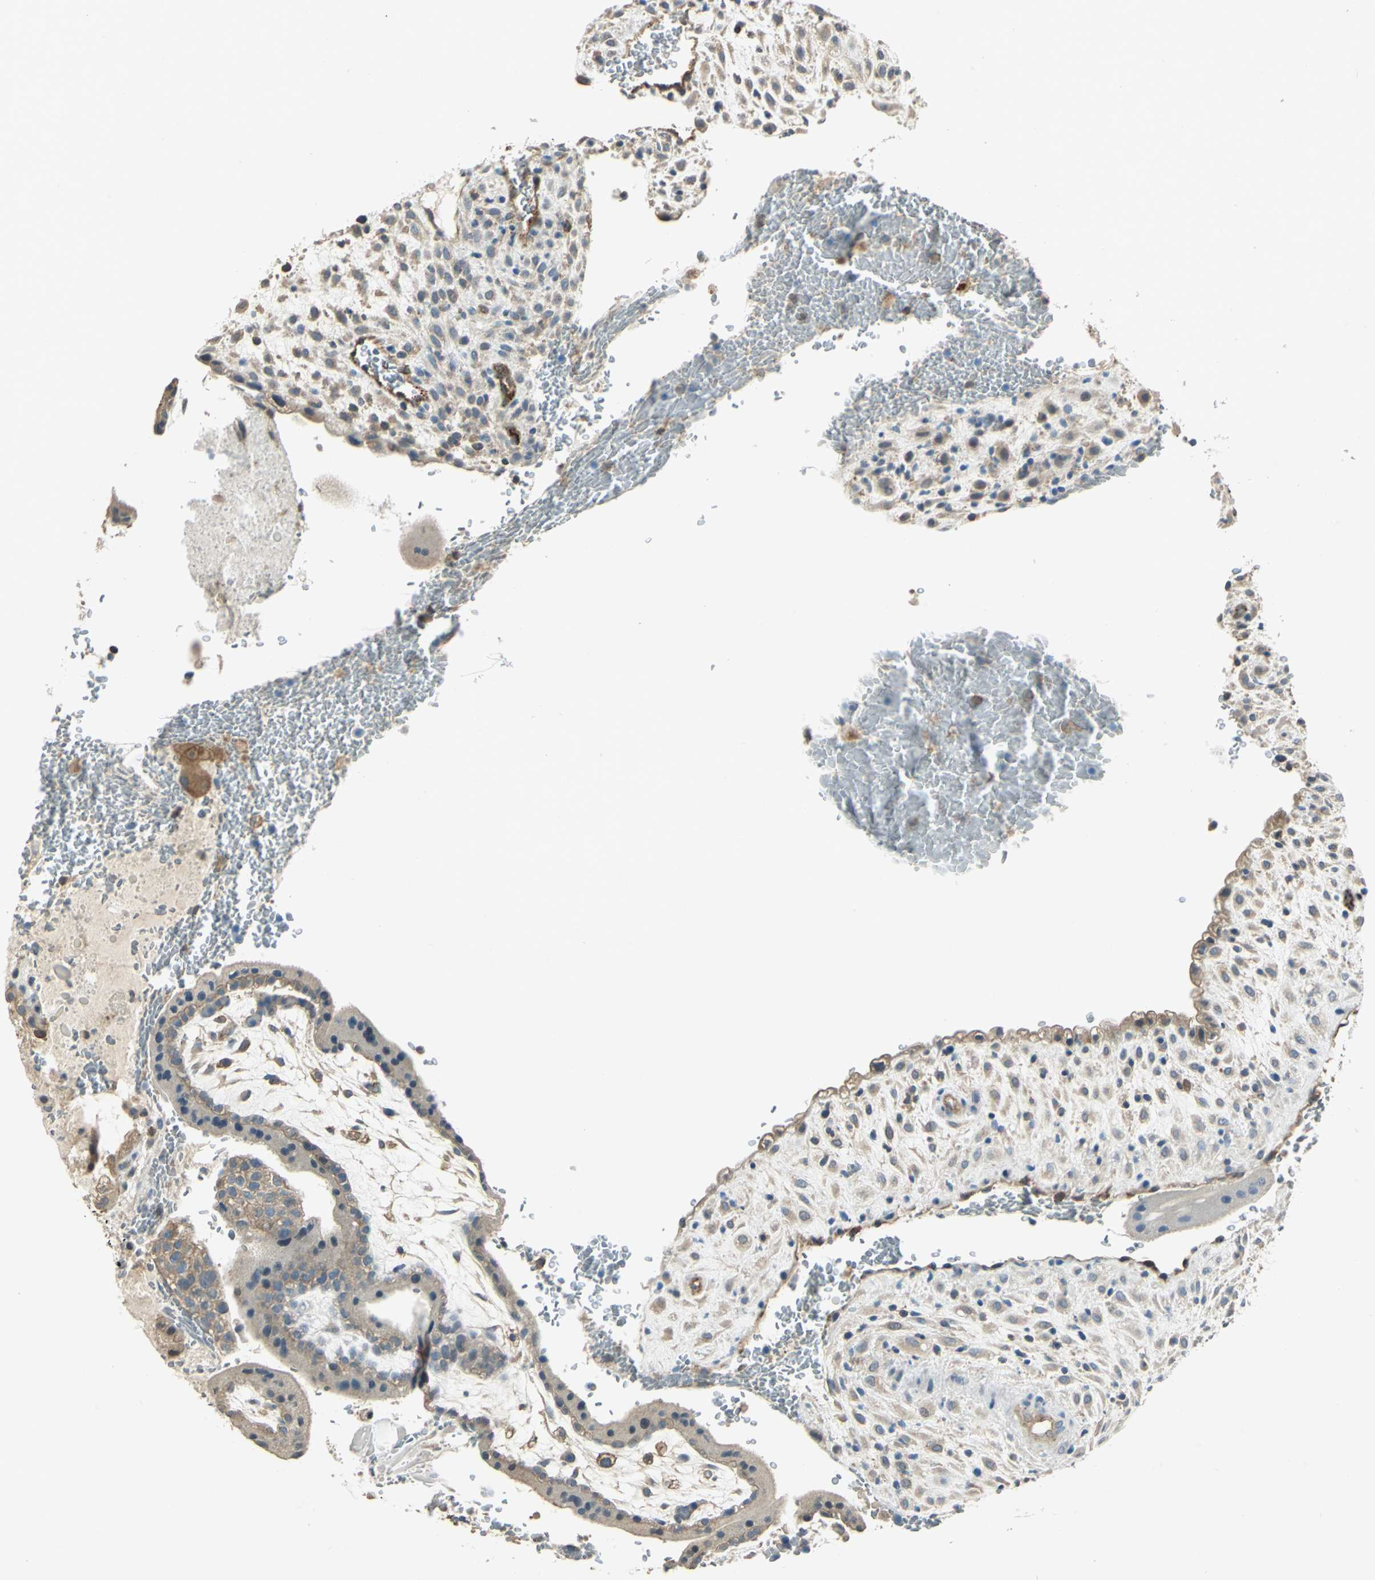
{"staining": {"intensity": "moderate", "quantity": "25%-75%", "location": "cytoplasmic/membranous"}, "tissue": "placenta", "cell_type": "Decidual cells", "image_type": "normal", "snomed": [{"axis": "morphology", "description": "Normal tissue, NOS"}, {"axis": "topography", "description": "Placenta"}], "caption": "Moderate cytoplasmic/membranous protein expression is present in approximately 25%-75% of decidual cells in placenta. (brown staining indicates protein expression, while blue staining denotes nuclei).", "gene": "RAPGEF1", "patient": {"sex": "female", "age": 35}}